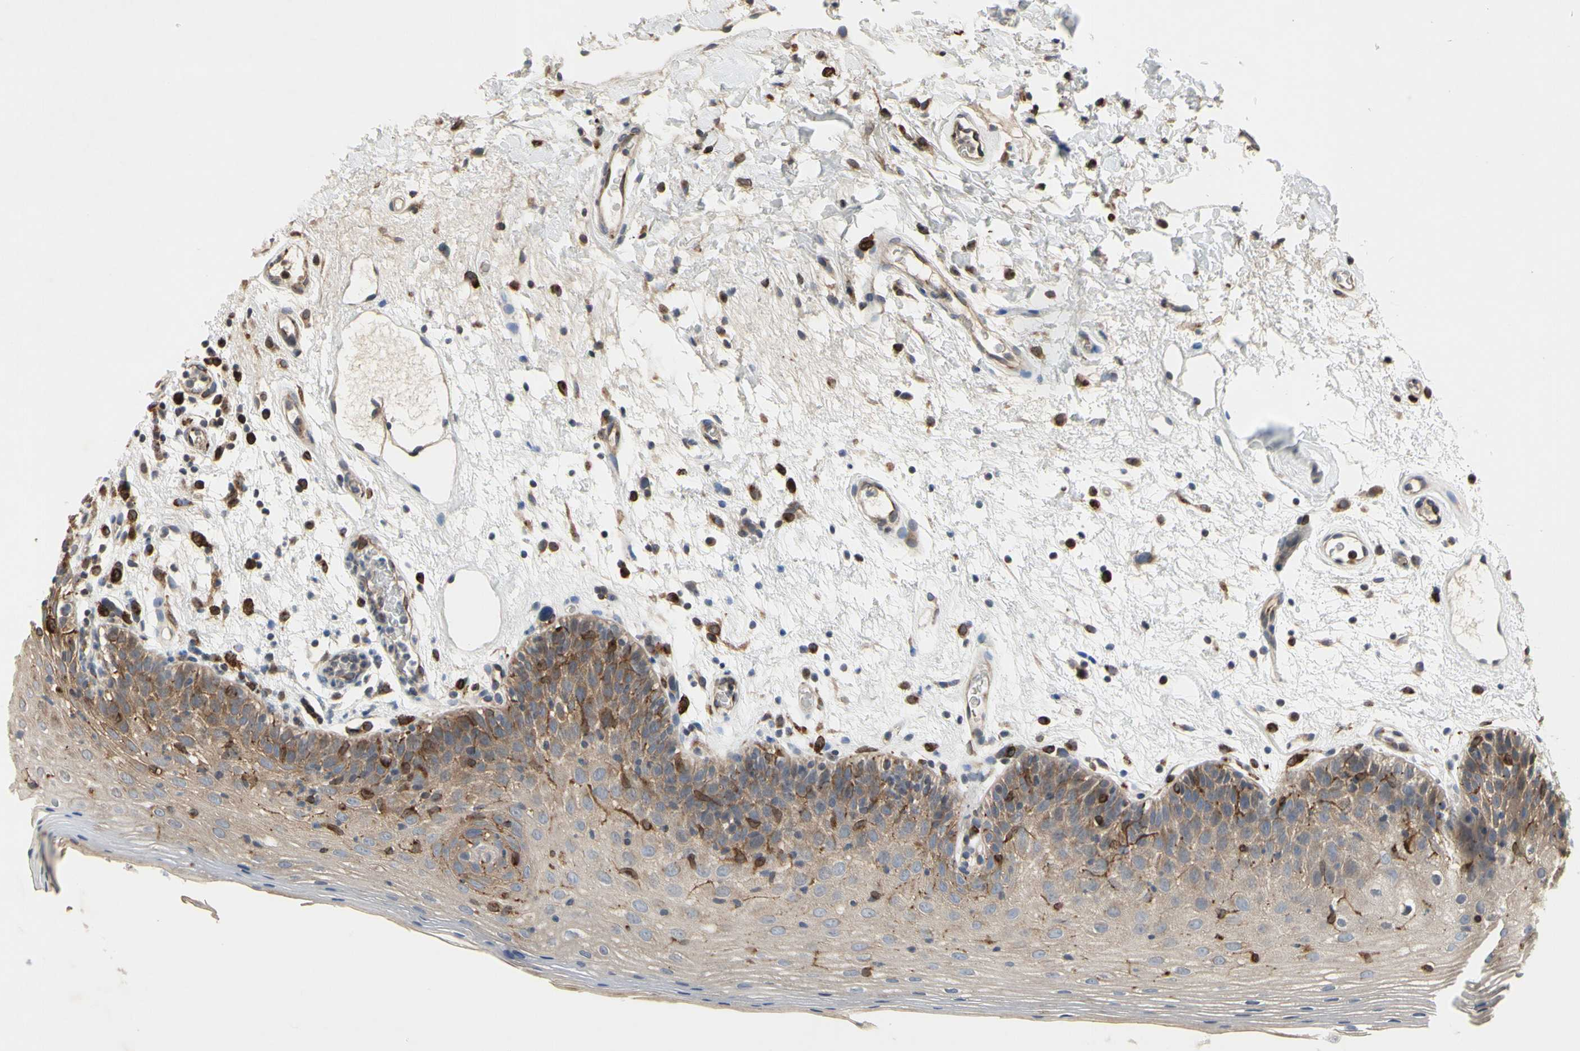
{"staining": {"intensity": "weak", "quantity": "25%-75%", "location": "cytoplasmic/membranous"}, "tissue": "oral mucosa", "cell_type": "Squamous epithelial cells", "image_type": "normal", "snomed": [{"axis": "morphology", "description": "Normal tissue, NOS"}, {"axis": "morphology", "description": "Squamous cell carcinoma, NOS"}, {"axis": "topography", "description": "Skeletal muscle"}, {"axis": "topography", "description": "Oral tissue"}, {"axis": "topography", "description": "Head-Neck"}], "caption": "Oral mucosa stained for a protein (brown) displays weak cytoplasmic/membranous positive positivity in about 25%-75% of squamous epithelial cells.", "gene": "PLXNA2", "patient": {"sex": "male", "age": 71}}